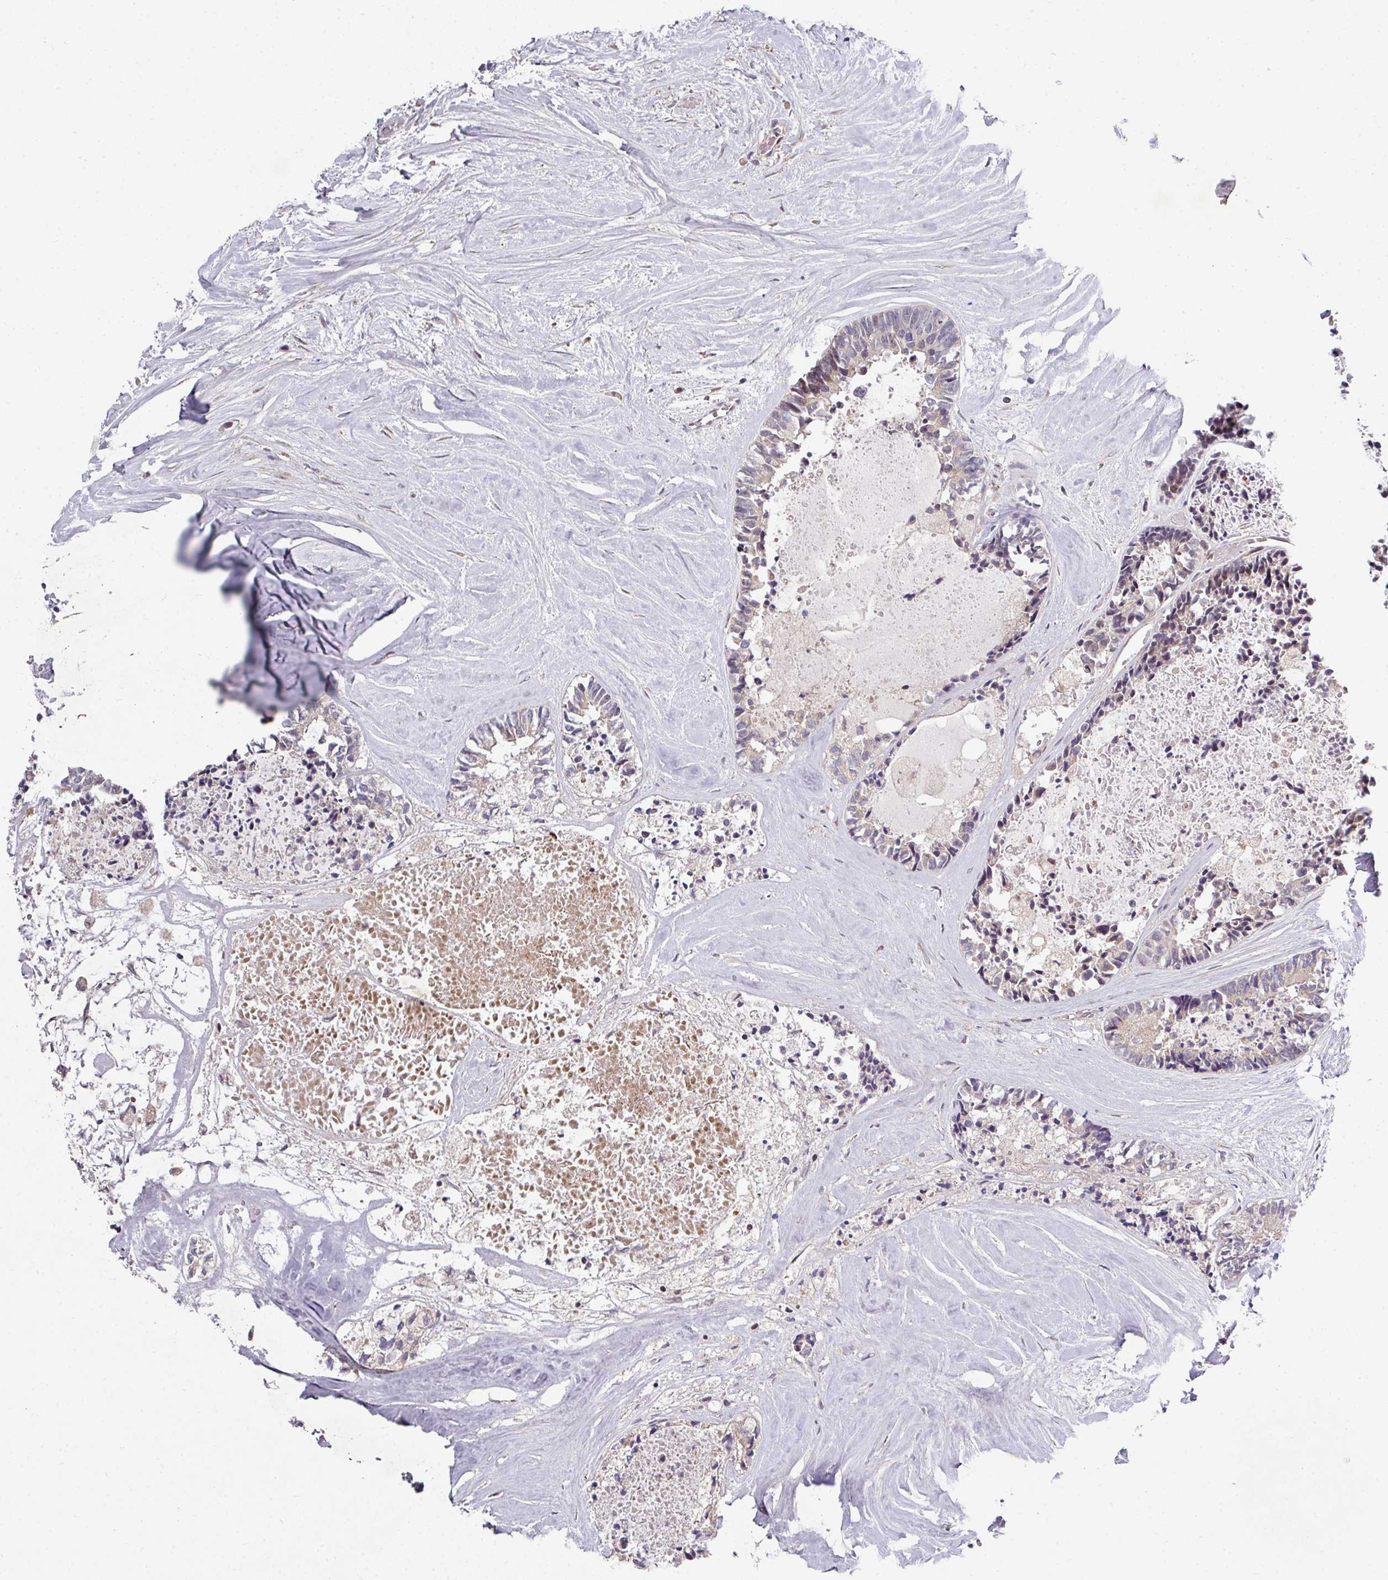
{"staining": {"intensity": "weak", "quantity": "25%-75%", "location": "cytoplasmic/membranous"}, "tissue": "colorectal cancer", "cell_type": "Tumor cells", "image_type": "cancer", "snomed": [{"axis": "morphology", "description": "Adenocarcinoma, NOS"}, {"axis": "topography", "description": "Colon"}, {"axis": "topography", "description": "Rectum"}], "caption": "Weak cytoplasmic/membranous positivity is identified in about 25%-75% of tumor cells in colorectal adenocarcinoma.", "gene": "CAMLG", "patient": {"sex": "male", "age": 57}}